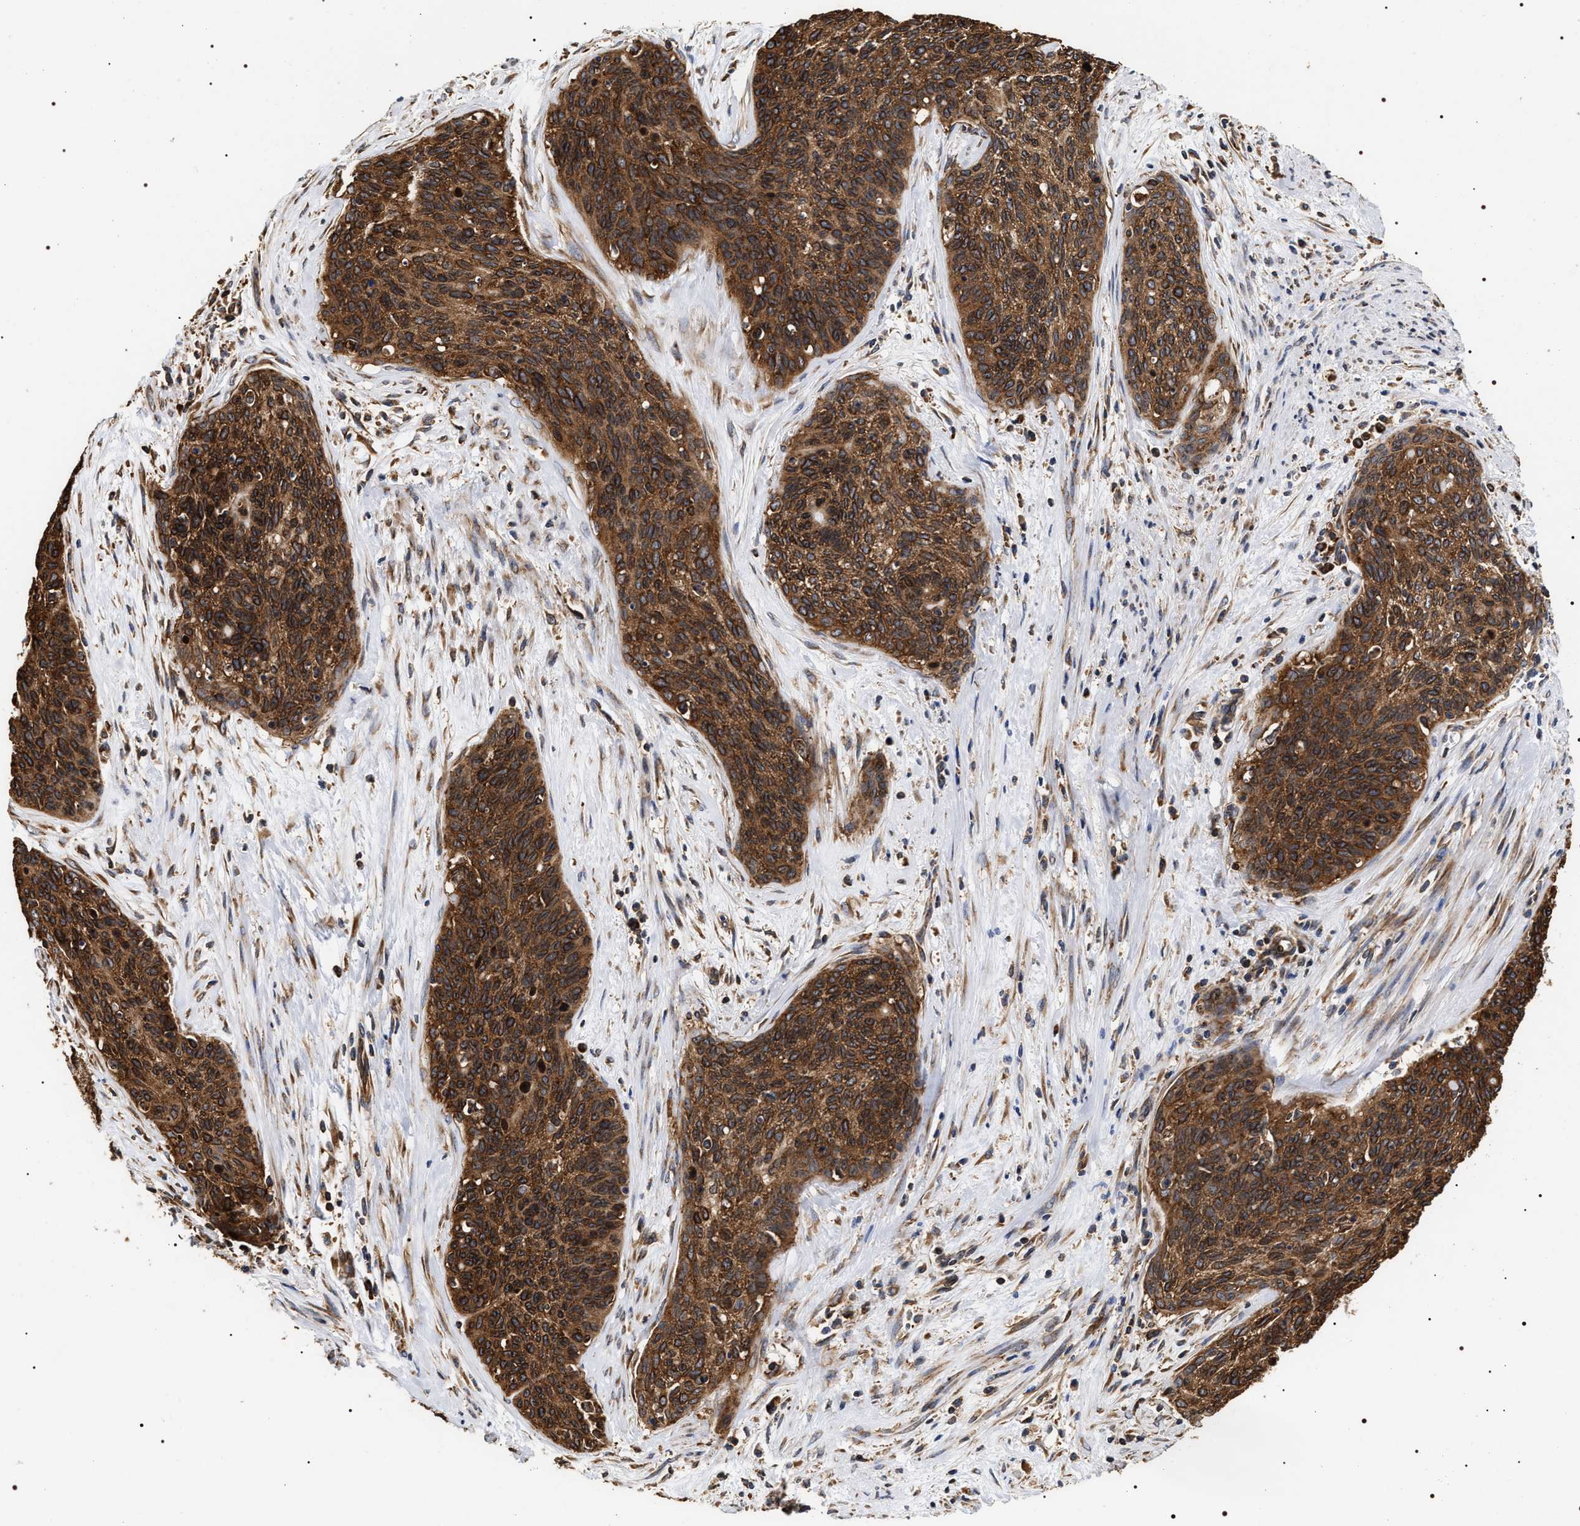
{"staining": {"intensity": "strong", "quantity": ">75%", "location": "cytoplasmic/membranous"}, "tissue": "cervical cancer", "cell_type": "Tumor cells", "image_type": "cancer", "snomed": [{"axis": "morphology", "description": "Squamous cell carcinoma, NOS"}, {"axis": "topography", "description": "Cervix"}], "caption": "A photomicrograph of human squamous cell carcinoma (cervical) stained for a protein demonstrates strong cytoplasmic/membranous brown staining in tumor cells.", "gene": "SERBP1", "patient": {"sex": "female", "age": 55}}